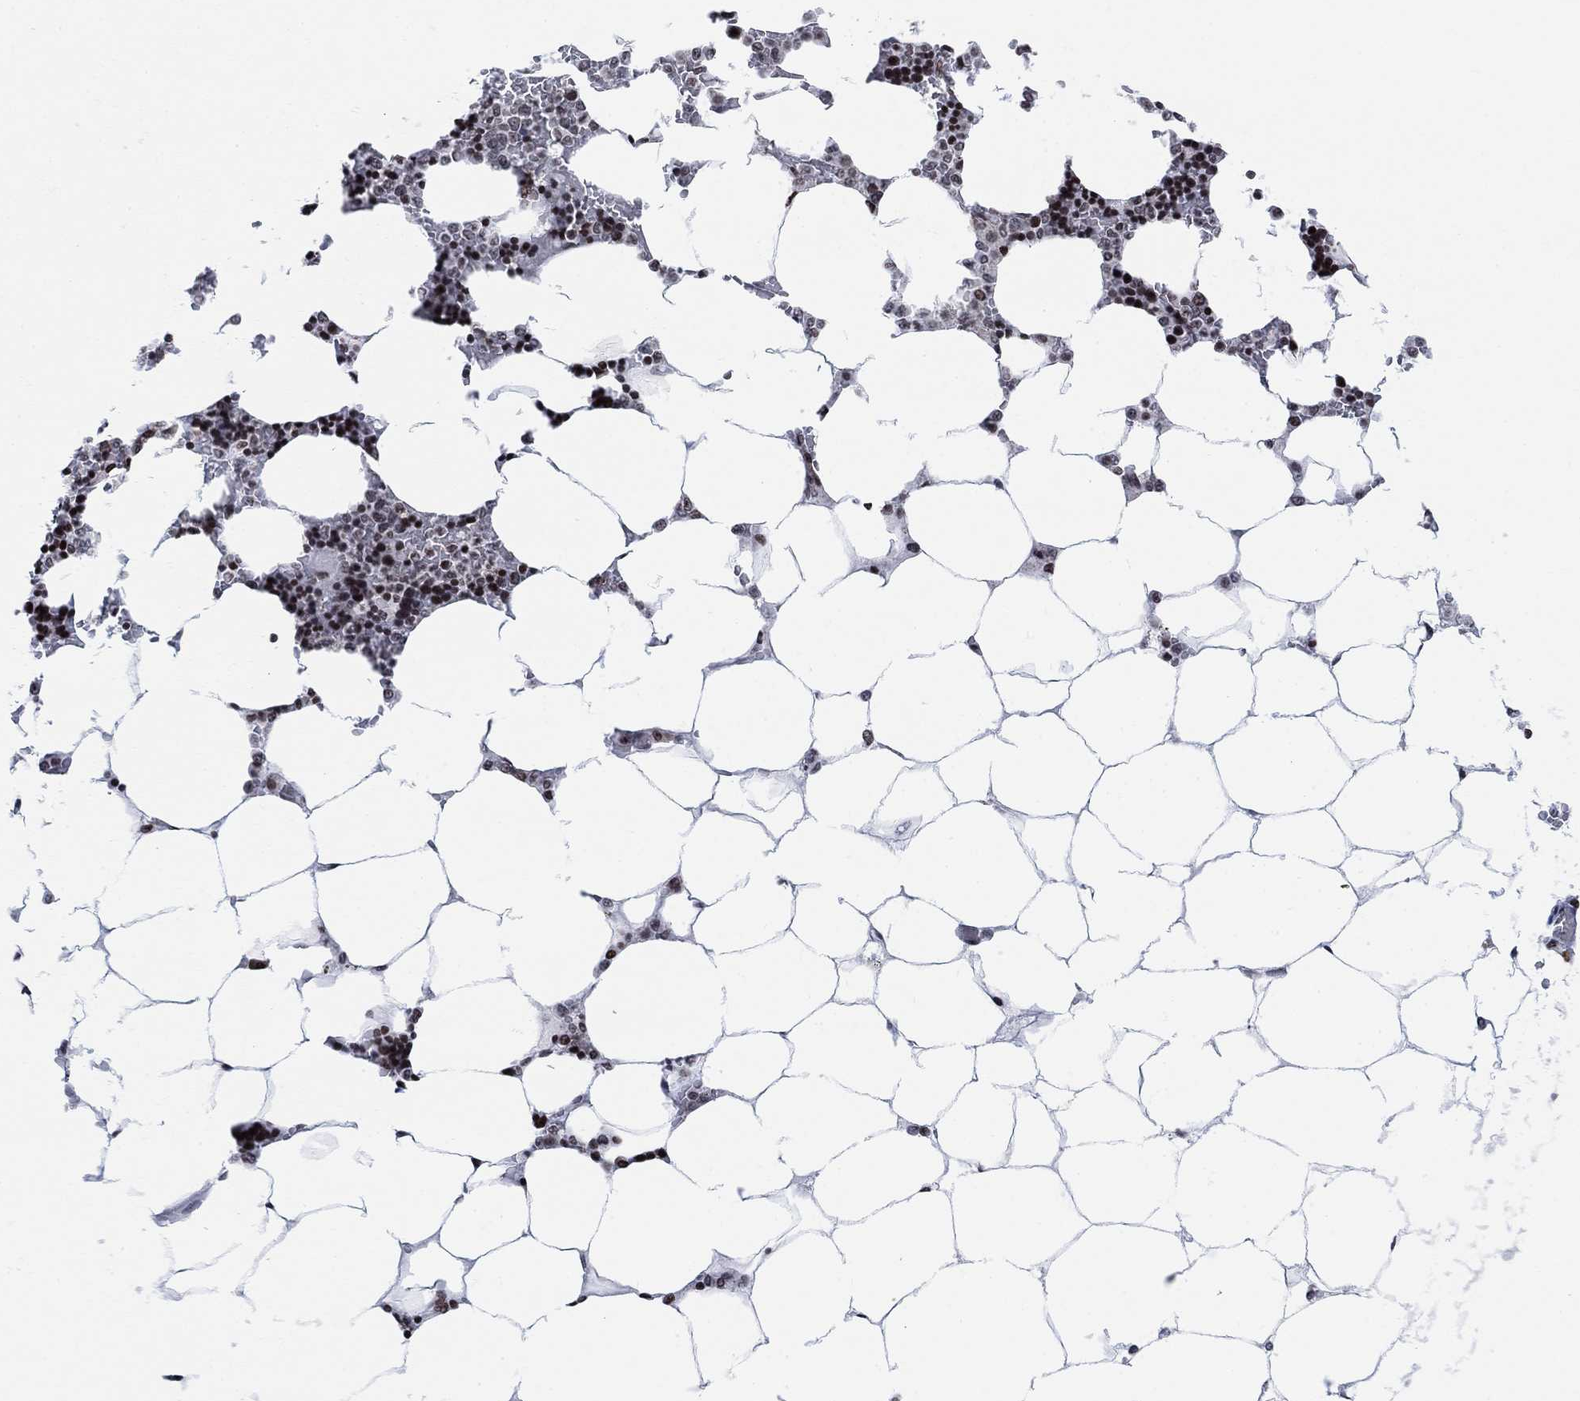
{"staining": {"intensity": "moderate", "quantity": "<25%", "location": "nuclear"}, "tissue": "bone marrow", "cell_type": "Hematopoietic cells", "image_type": "normal", "snomed": [{"axis": "morphology", "description": "Normal tissue, NOS"}, {"axis": "topography", "description": "Bone marrow"}], "caption": "Immunohistochemical staining of normal human bone marrow exhibits low levels of moderate nuclear expression in approximately <25% of hematopoietic cells. (Brightfield microscopy of DAB IHC at high magnification).", "gene": "ABHD14A", "patient": {"sex": "male", "age": 63}}